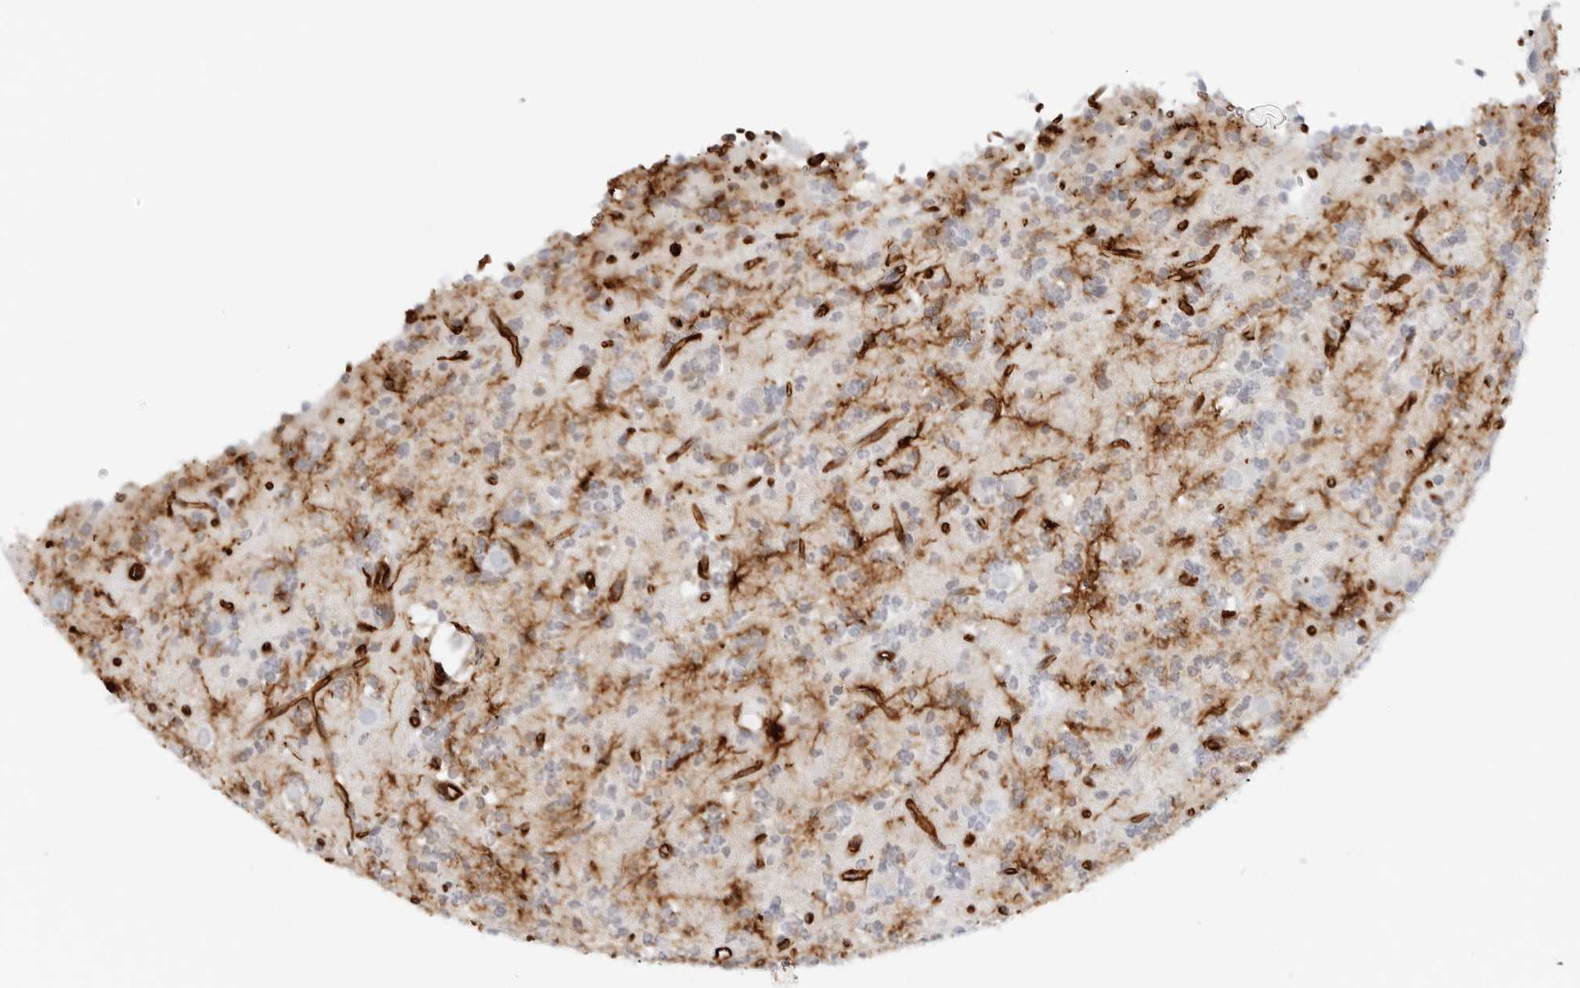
{"staining": {"intensity": "negative", "quantity": "none", "location": "none"}, "tissue": "glioma", "cell_type": "Tumor cells", "image_type": "cancer", "snomed": [{"axis": "morphology", "description": "Glioma, malignant, High grade"}, {"axis": "topography", "description": "Brain"}], "caption": "IHC micrograph of glioma stained for a protein (brown), which demonstrates no expression in tumor cells.", "gene": "NES", "patient": {"sex": "female", "age": 62}}